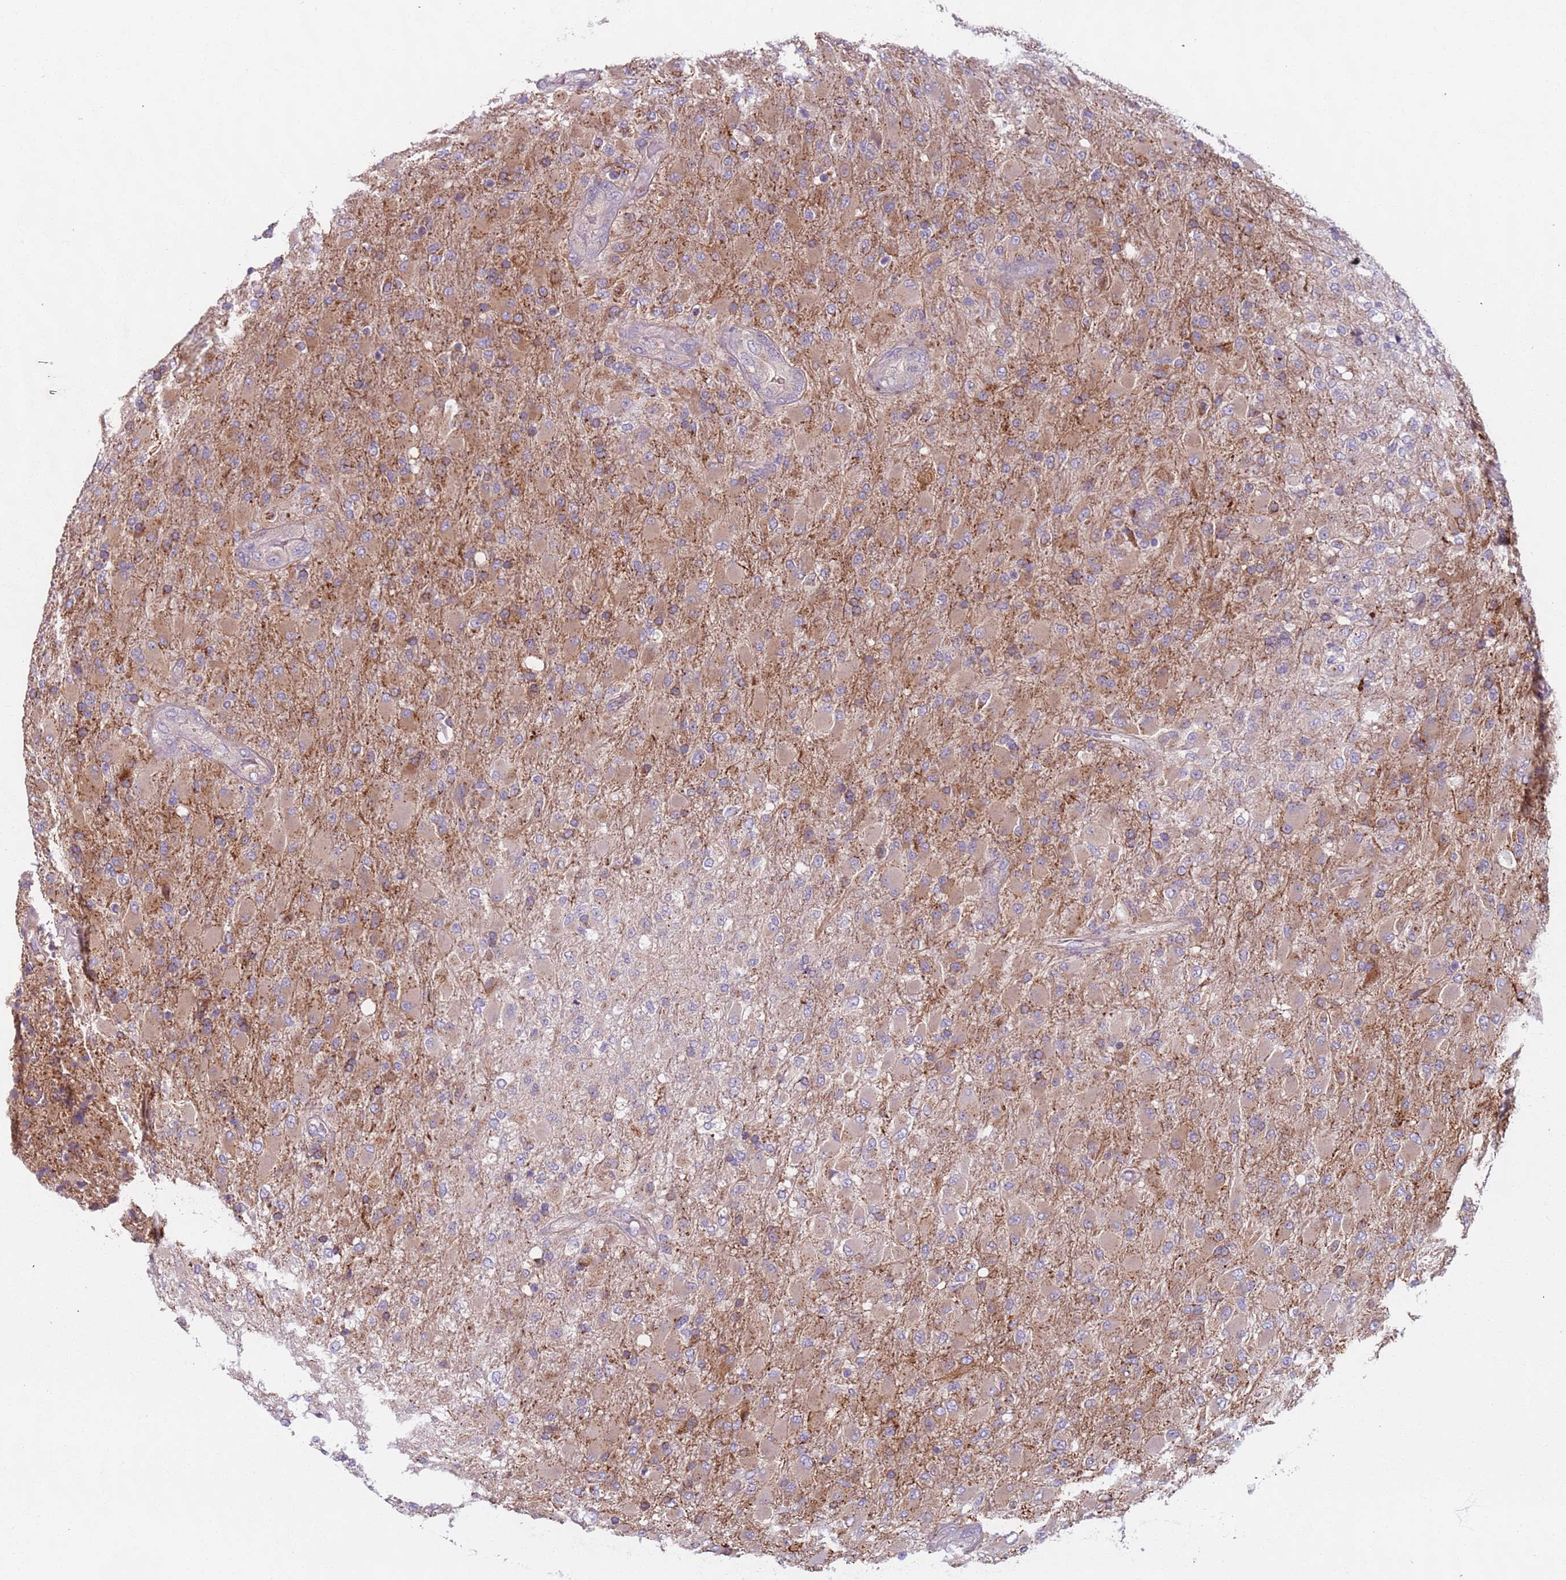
{"staining": {"intensity": "moderate", "quantity": "25%-75%", "location": "cytoplasmic/membranous"}, "tissue": "glioma", "cell_type": "Tumor cells", "image_type": "cancer", "snomed": [{"axis": "morphology", "description": "Glioma, malignant, Low grade"}, {"axis": "topography", "description": "Brain"}], "caption": "Immunohistochemistry (IHC) histopathology image of neoplastic tissue: glioma stained using immunohistochemistry (IHC) shows medium levels of moderate protein expression localized specifically in the cytoplasmic/membranous of tumor cells, appearing as a cytoplasmic/membranous brown color.", "gene": "AKTIP", "patient": {"sex": "male", "age": 65}}